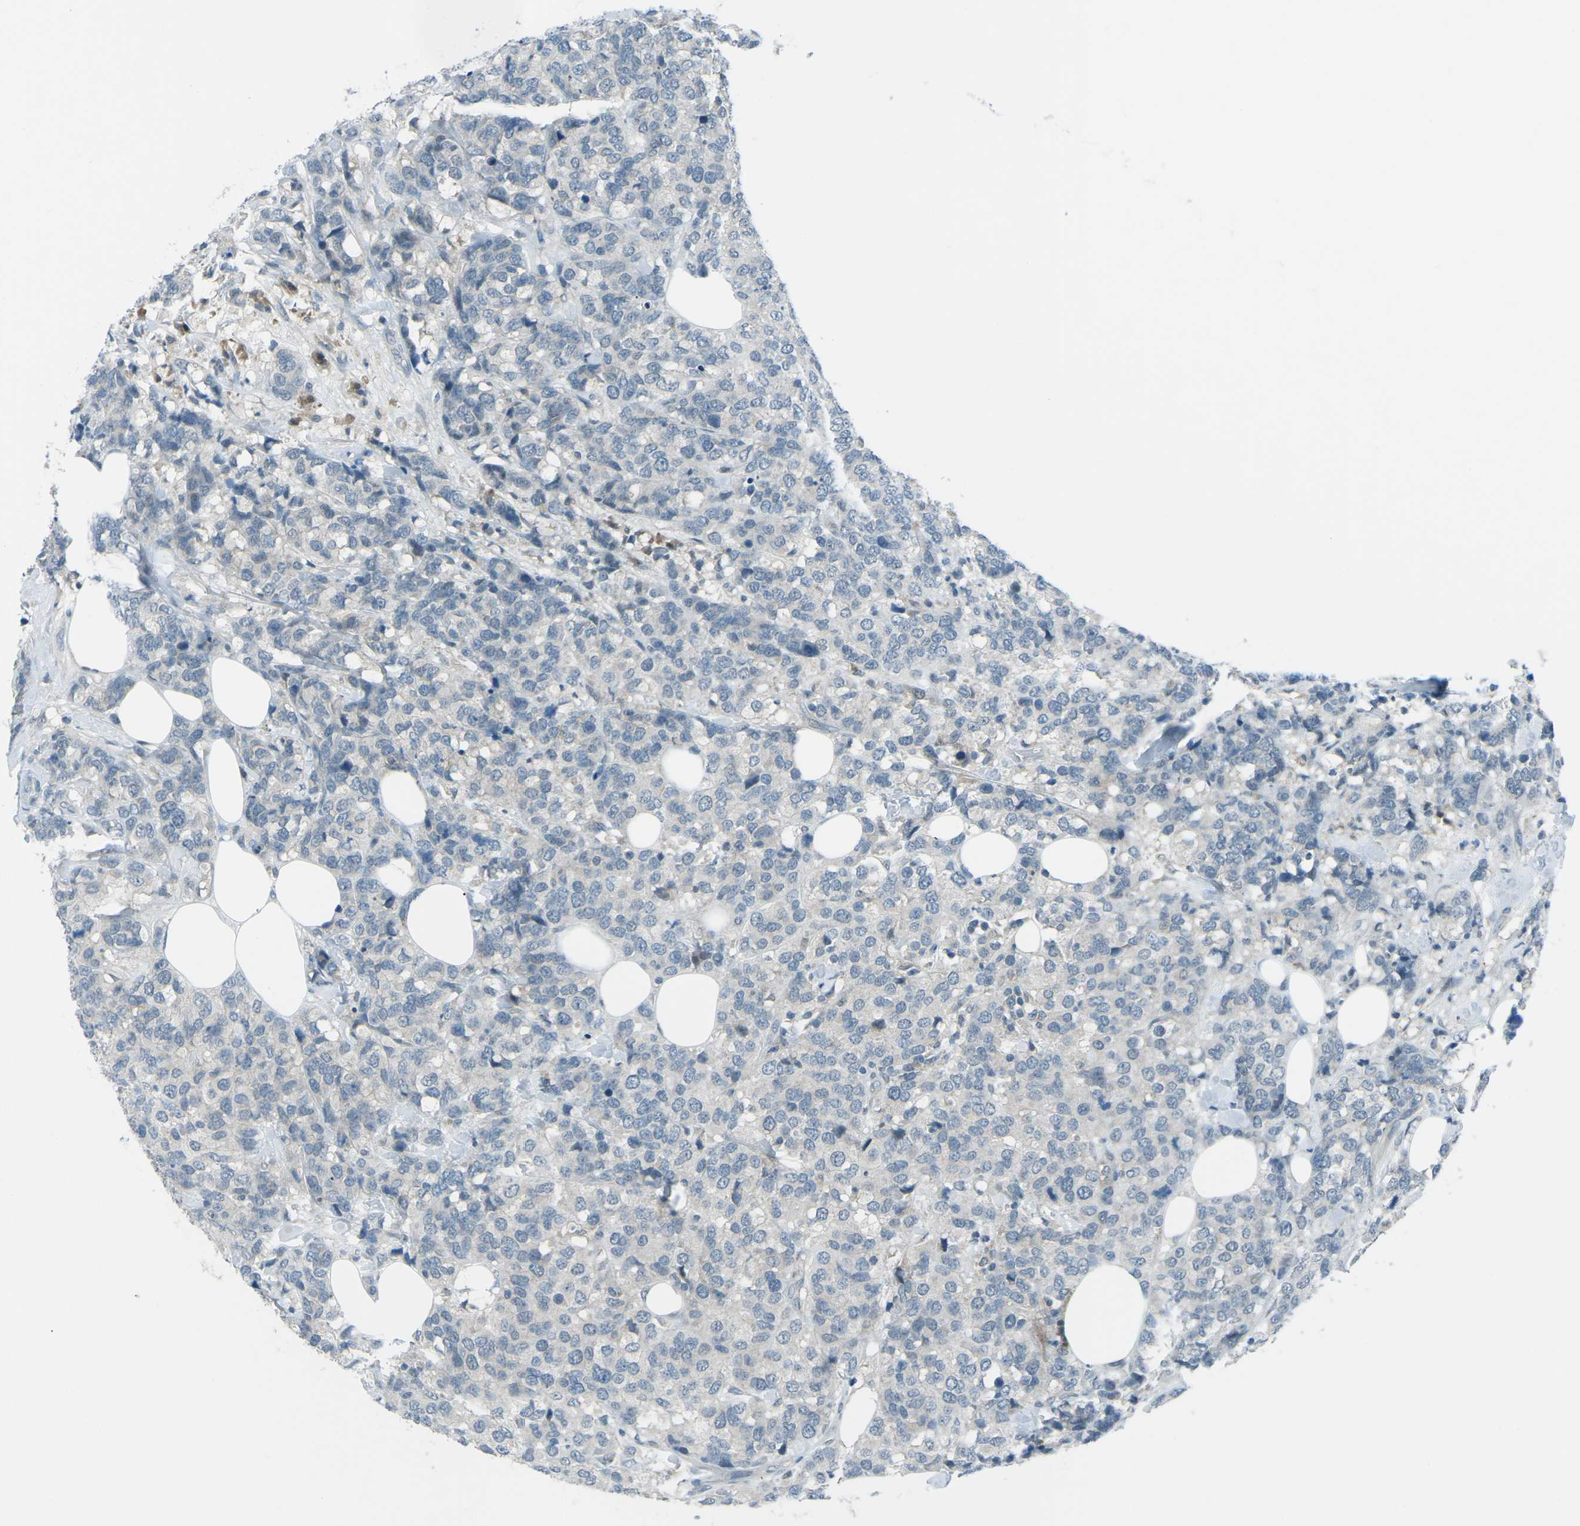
{"staining": {"intensity": "negative", "quantity": "none", "location": "none"}, "tissue": "breast cancer", "cell_type": "Tumor cells", "image_type": "cancer", "snomed": [{"axis": "morphology", "description": "Lobular carcinoma"}, {"axis": "topography", "description": "Breast"}], "caption": "A high-resolution photomicrograph shows IHC staining of breast cancer, which demonstrates no significant staining in tumor cells. The staining was performed using DAB (3,3'-diaminobenzidine) to visualize the protein expression in brown, while the nuclei were stained in blue with hematoxylin (Magnification: 20x).", "gene": "PRKCA", "patient": {"sex": "female", "age": 59}}